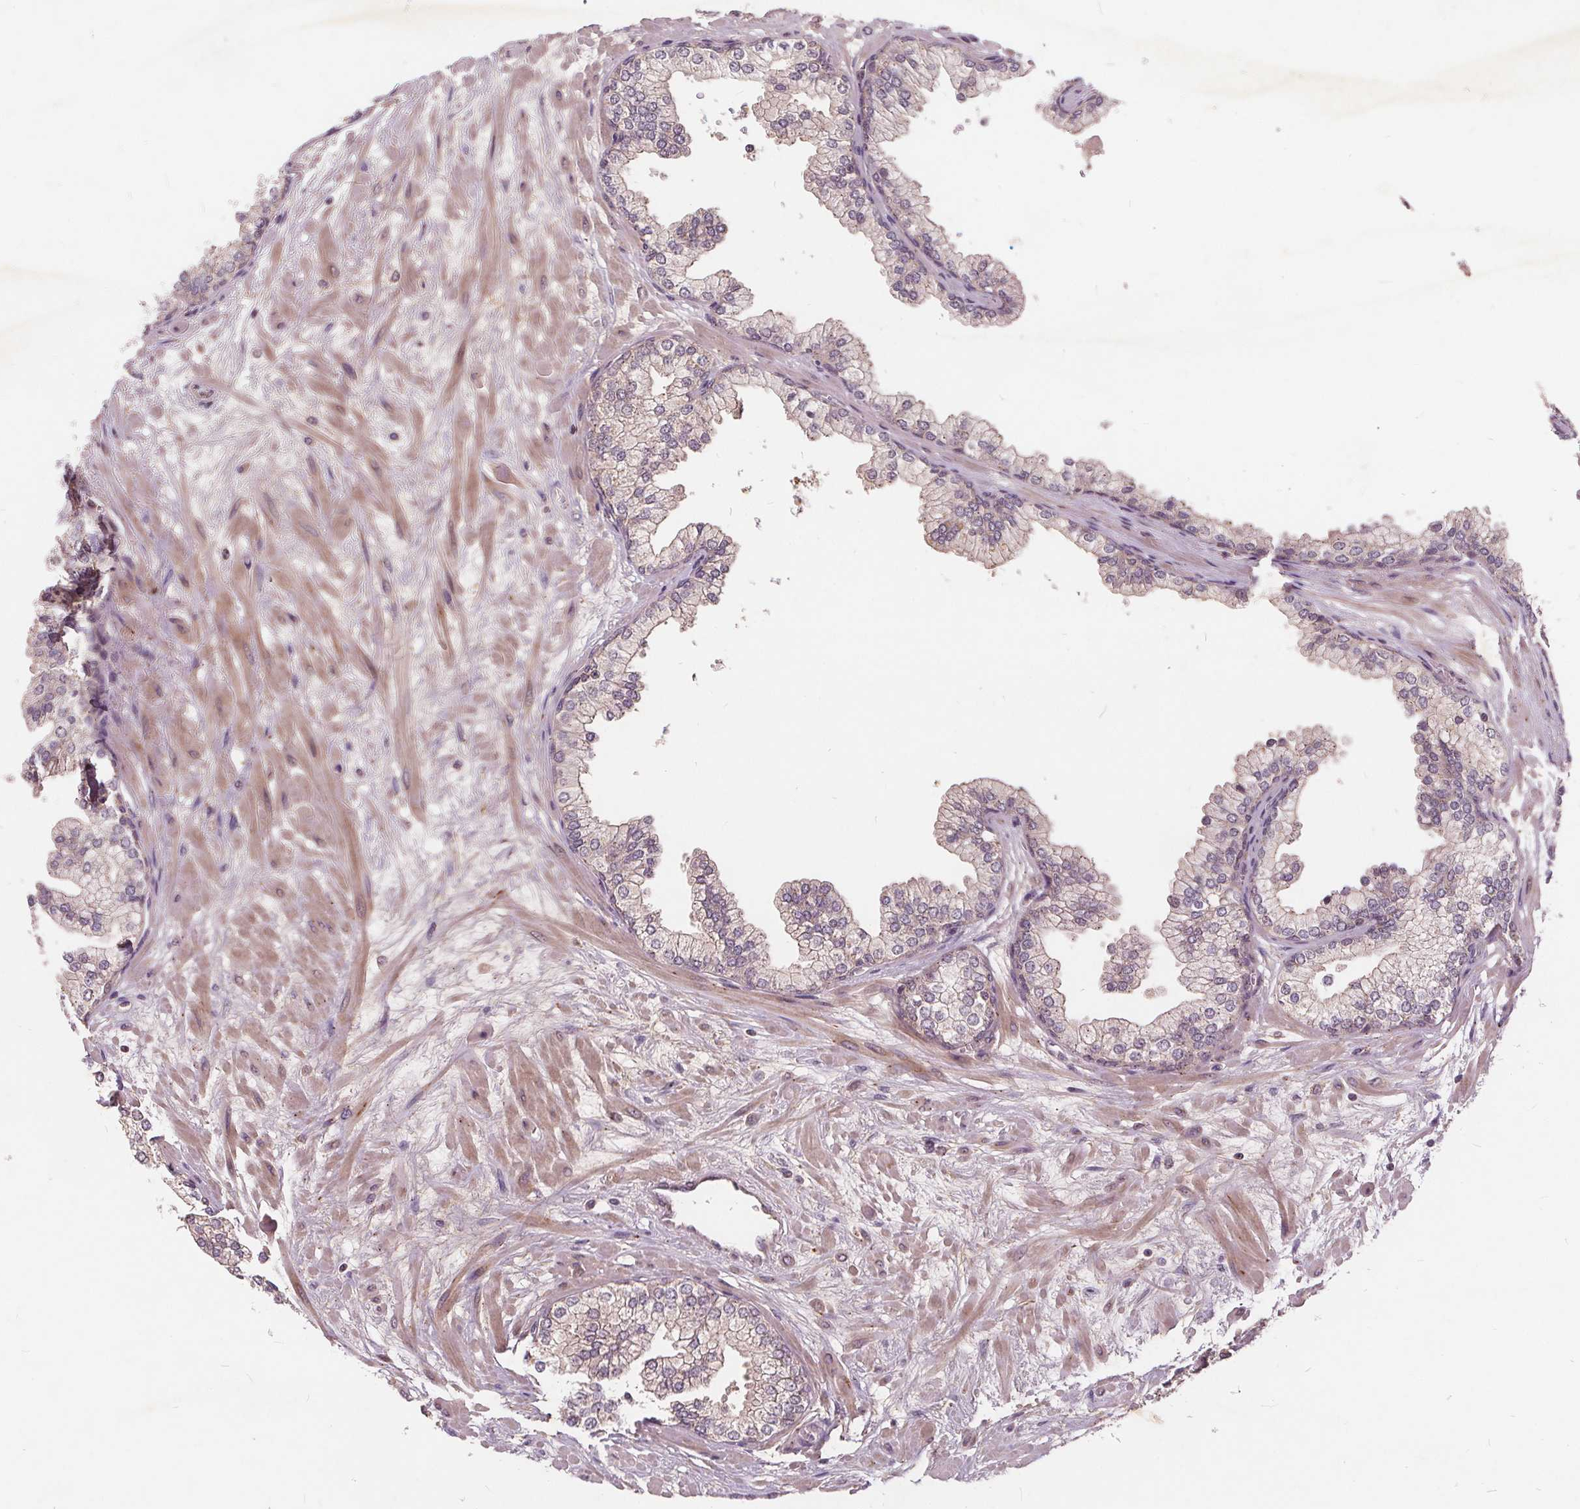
{"staining": {"intensity": "weak", "quantity": "<25%", "location": "cytoplasmic/membranous"}, "tissue": "prostate", "cell_type": "Glandular cells", "image_type": "normal", "snomed": [{"axis": "morphology", "description": "Normal tissue, NOS"}, {"axis": "topography", "description": "Prostate"}, {"axis": "topography", "description": "Peripheral nerve tissue"}], "caption": "Prostate was stained to show a protein in brown. There is no significant staining in glandular cells. Nuclei are stained in blue.", "gene": "CSNK1G2", "patient": {"sex": "male", "age": 61}}